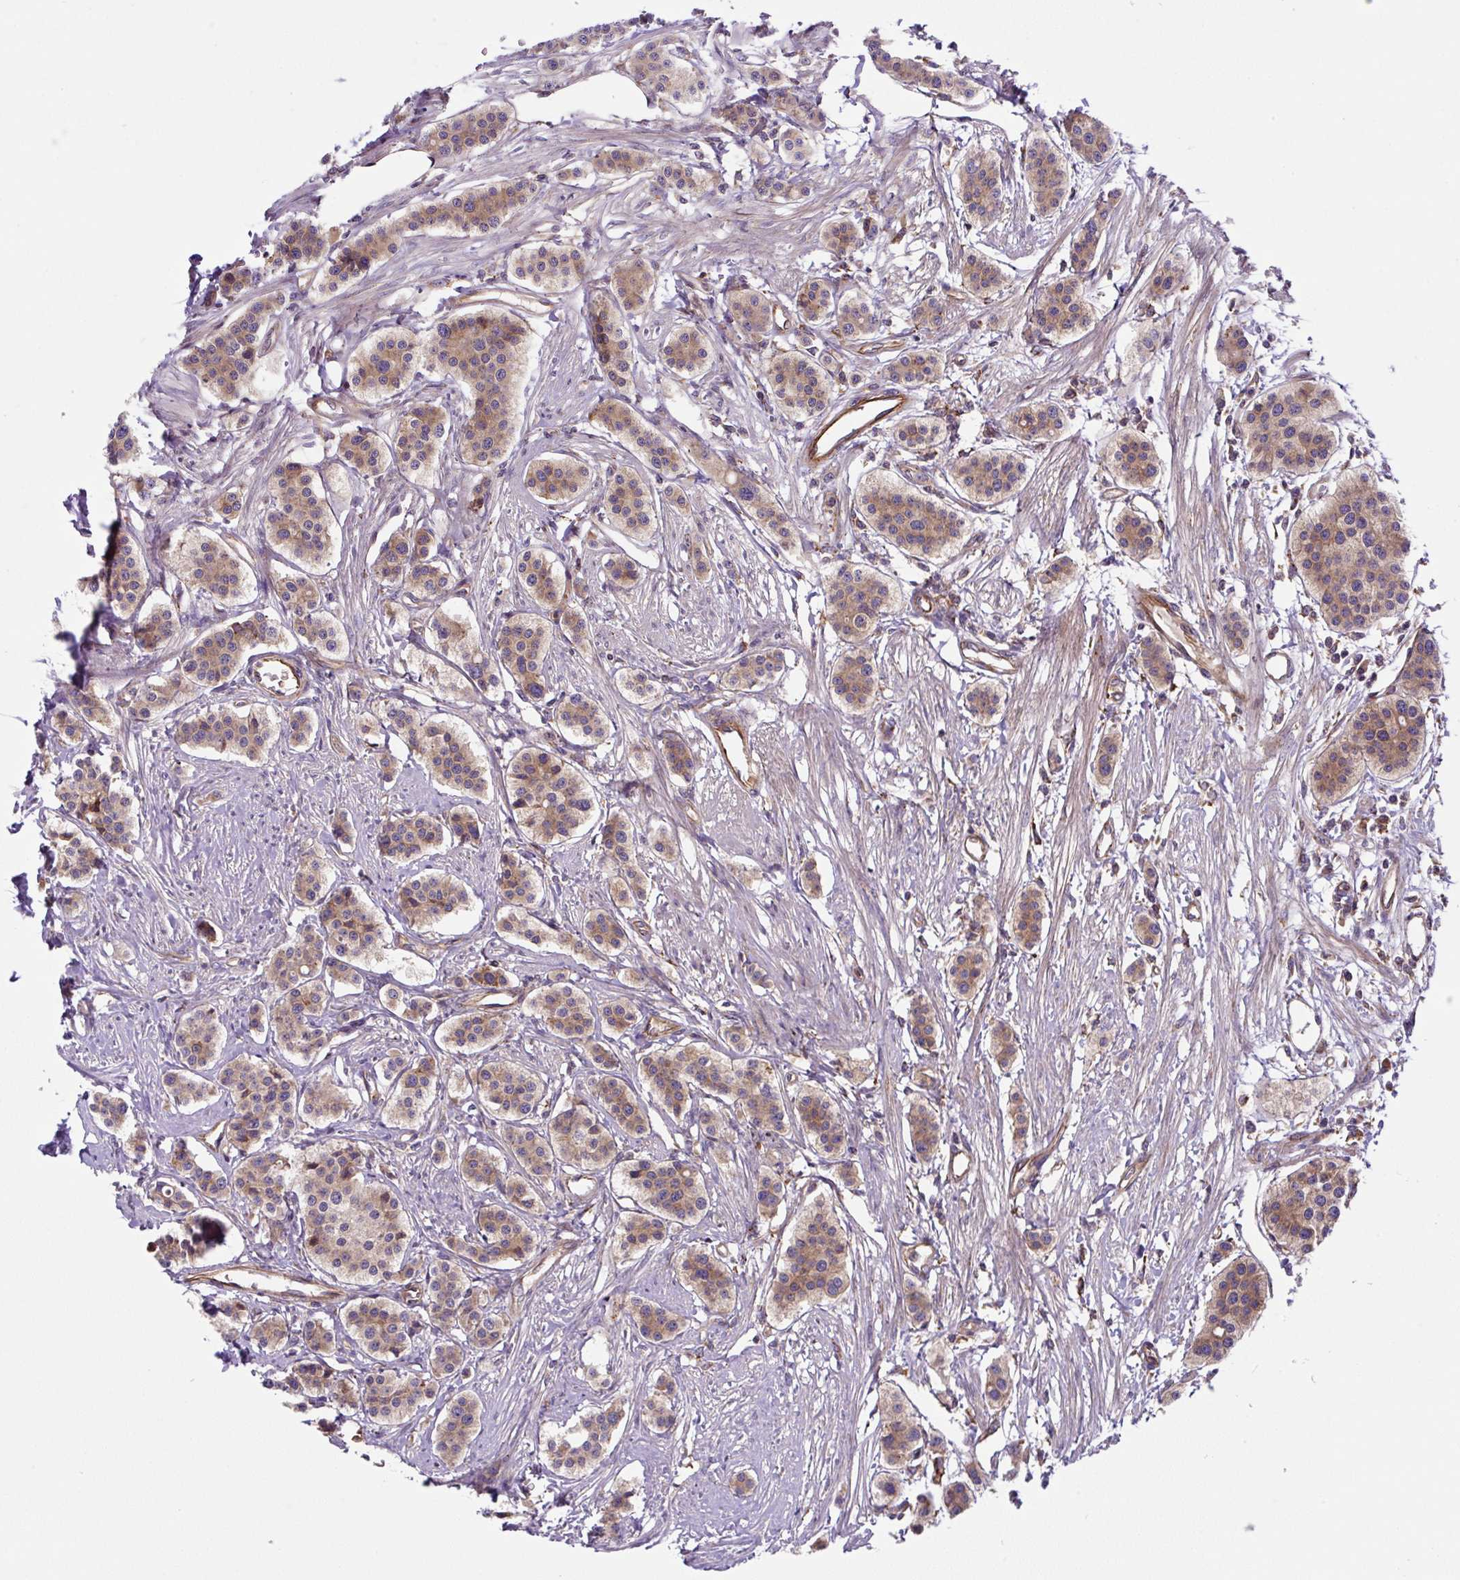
{"staining": {"intensity": "moderate", "quantity": ">75%", "location": "cytoplasmic/membranous"}, "tissue": "carcinoid", "cell_type": "Tumor cells", "image_type": "cancer", "snomed": [{"axis": "morphology", "description": "Carcinoid, malignant, NOS"}, {"axis": "topography", "description": "Small intestine"}], "caption": "IHC (DAB) staining of human carcinoid reveals moderate cytoplasmic/membranous protein positivity in approximately >75% of tumor cells.", "gene": "APOBEC3D", "patient": {"sex": "male", "age": 60}}